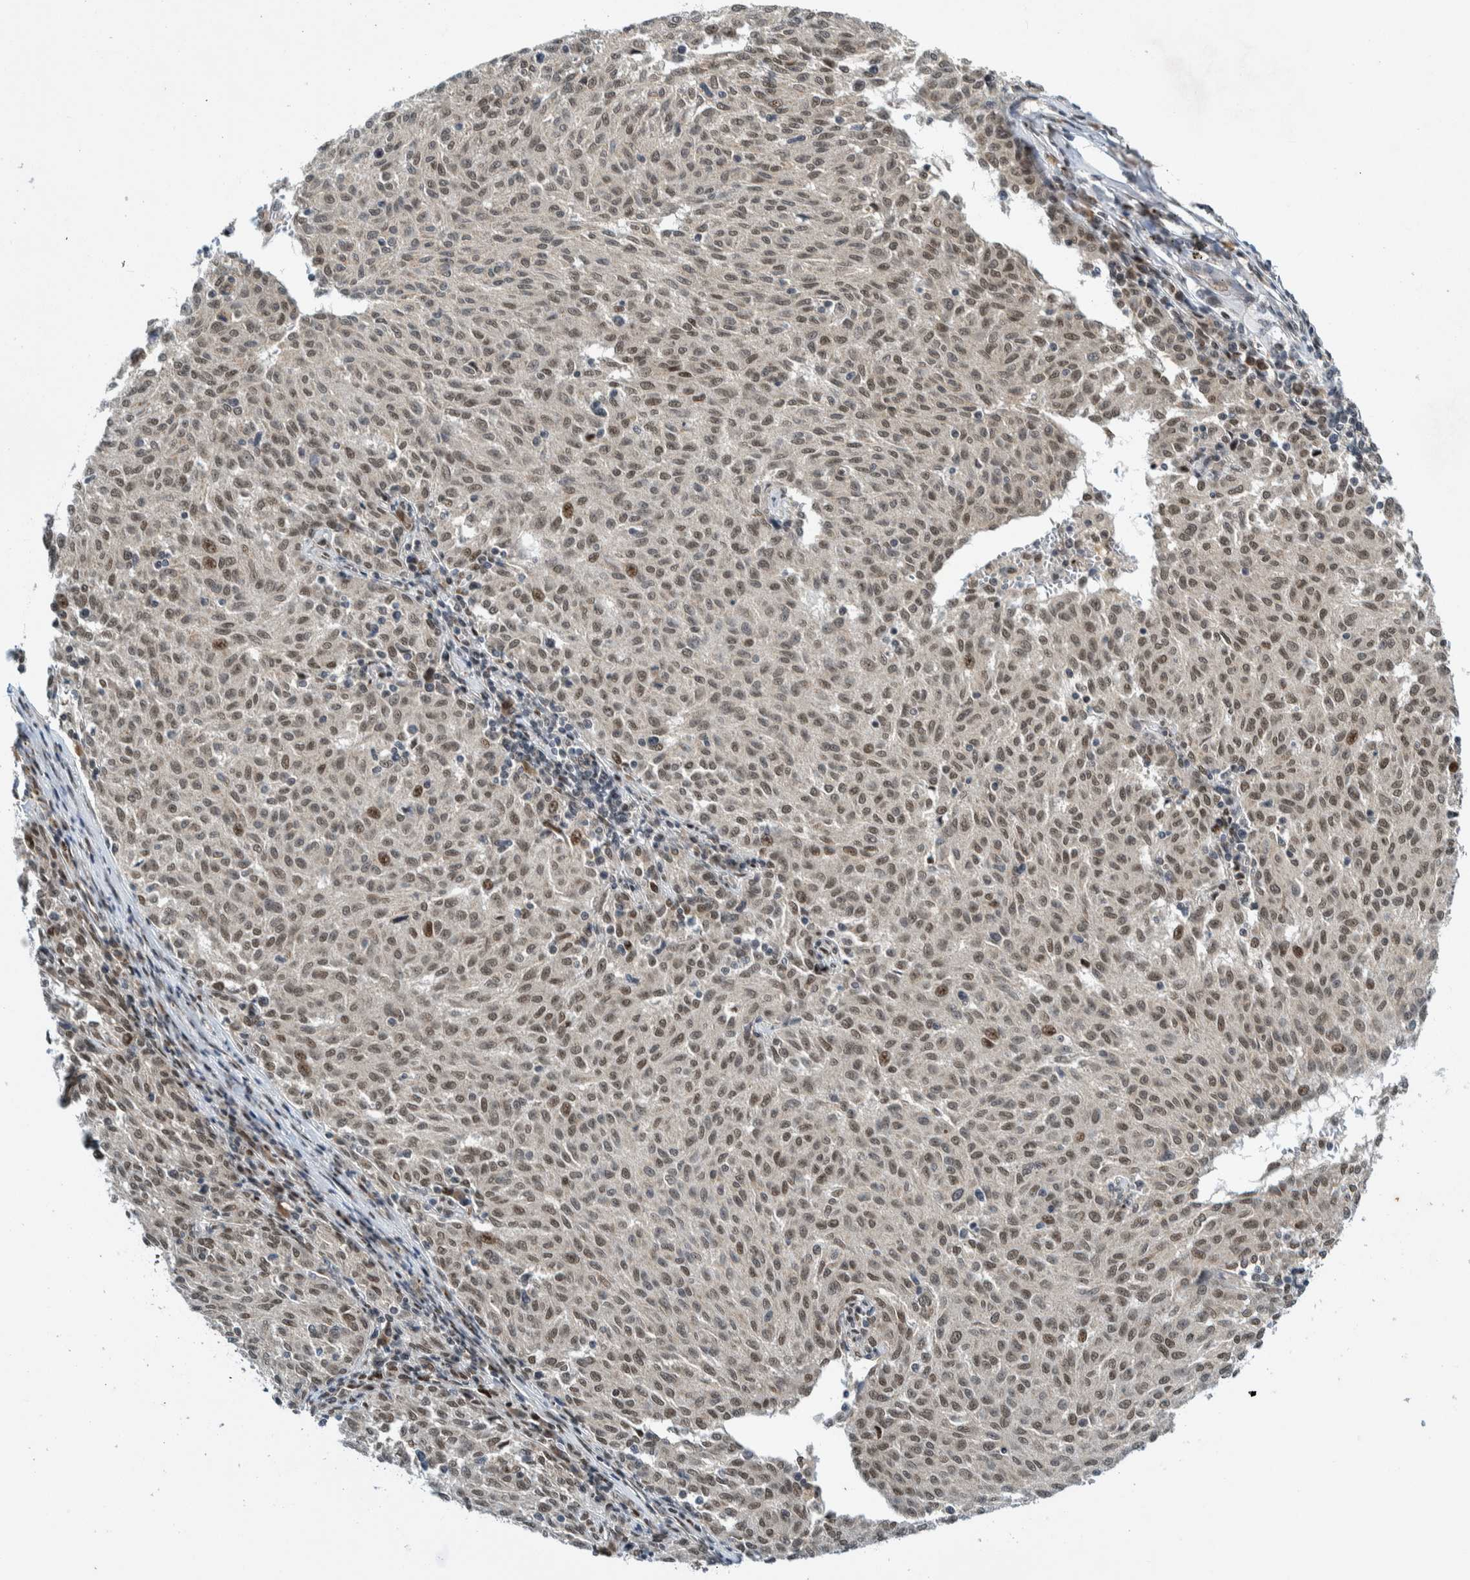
{"staining": {"intensity": "weak", "quantity": "25%-75%", "location": "nuclear"}, "tissue": "melanoma", "cell_type": "Tumor cells", "image_type": "cancer", "snomed": [{"axis": "morphology", "description": "Malignant melanoma, NOS"}, {"axis": "topography", "description": "Skin"}], "caption": "Tumor cells display weak nuclear positivity in about 25%-75% of cells in malignant melanoma.", "gene": "CCDC57", "patient": {"sex": "female", "age": 72}}